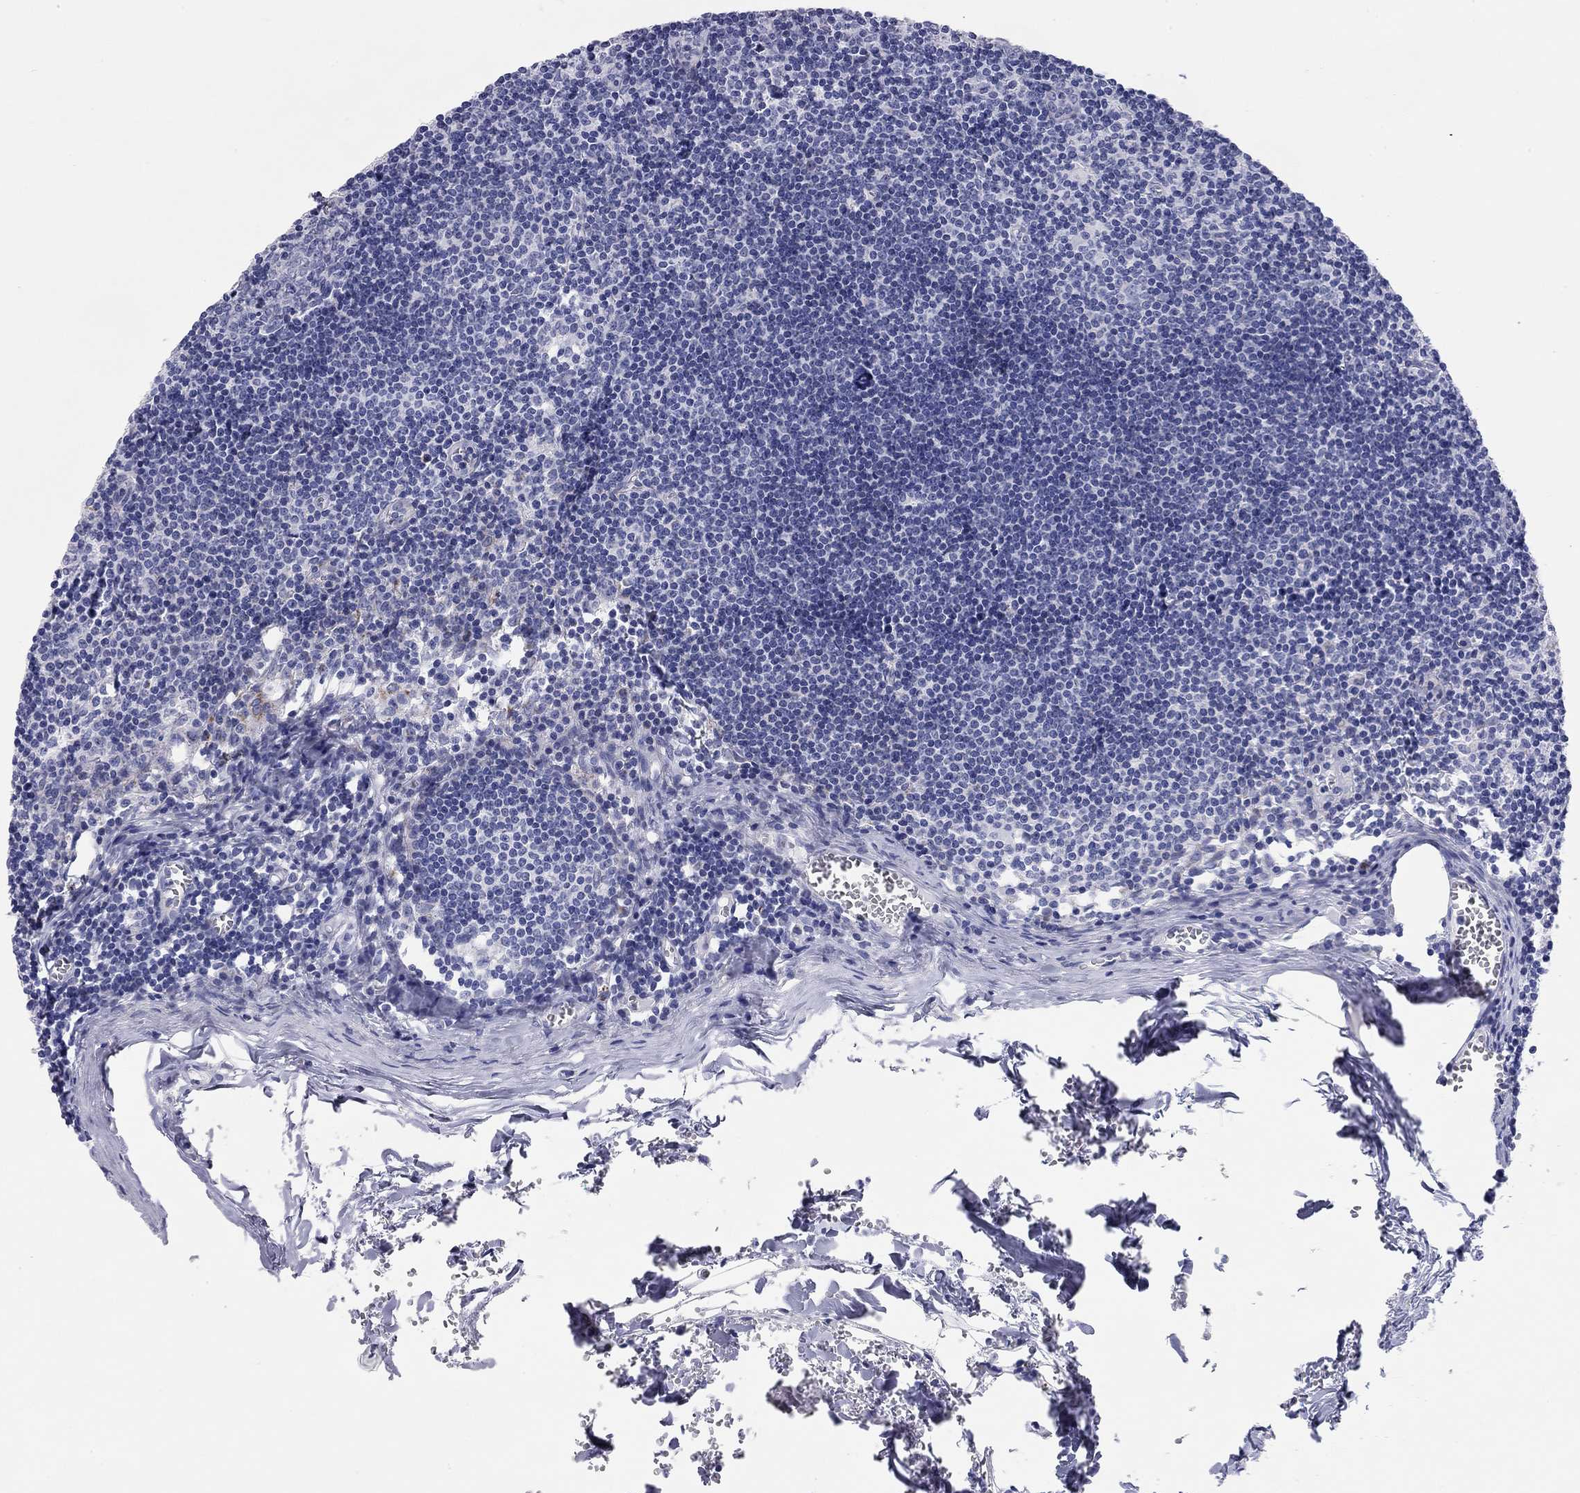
{"staining": {"intensity": "negative", "quantity": "none", "location": "none"}, "tissue": "lymph node", "cell_type": "Germinal center cells", "image_type": "normal", "snomed": [{"axis": "morphology", "description": "Normal tissue, NOS"}, {"axis": "topography", "description": "Lymph node"}], "caption": "The micrograph demonstrates no staining of germinal center cells in unremarkable lymph node. (Stains: DAB (3,3'-diaminobenzidine) IHC with hematoxylin counter stain, Microscopy: brightfield microscopy at high magnification).", "gene": "CHI3L2", "patient": {"sex": "male", "age": 59}}